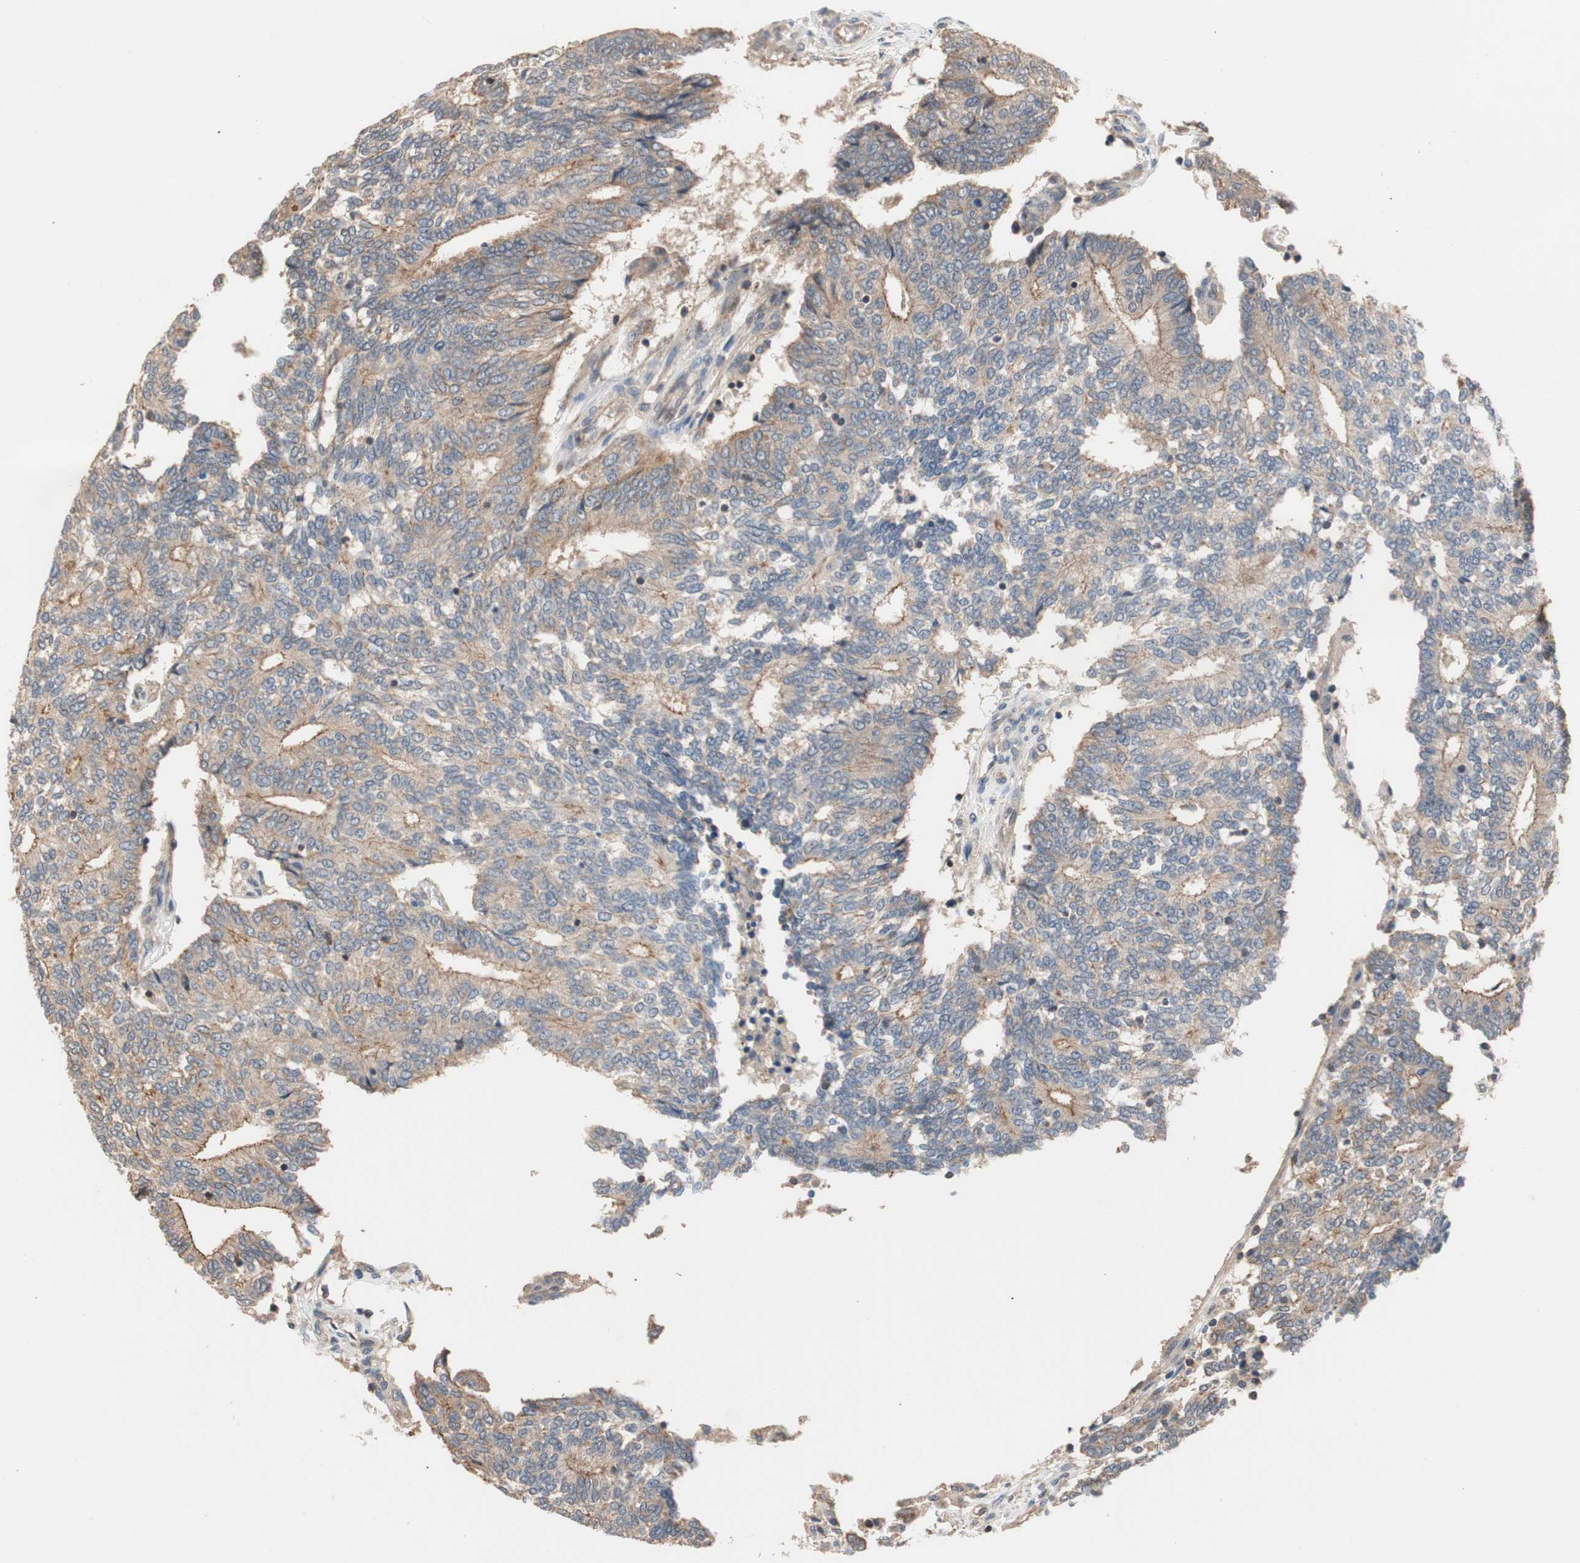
{"staining": {"intensity": "moderate", "quantity": "25%-75%", "location": "cytoplasmic/membranous"}, "tissue": "prostate cancer", "cell_type": "Tumor cells", "image_type": "cancer", "snomed": [{"axis": "morphology", "description": "Adenocarcinoma, High grade"}, {"axis": "topography", "description": "Prostate"}], "caption": "This histopathology image exhibits immunohistochemistry (IHC) staining of human high-grade adenocarcinoma (prostate), with medium moderate cytoplasmic/membranous positivity in approximately 25%-75% of tumor cells.", "gene": "MAP4K2", "patient": {"sex": "male", "age": 55}}